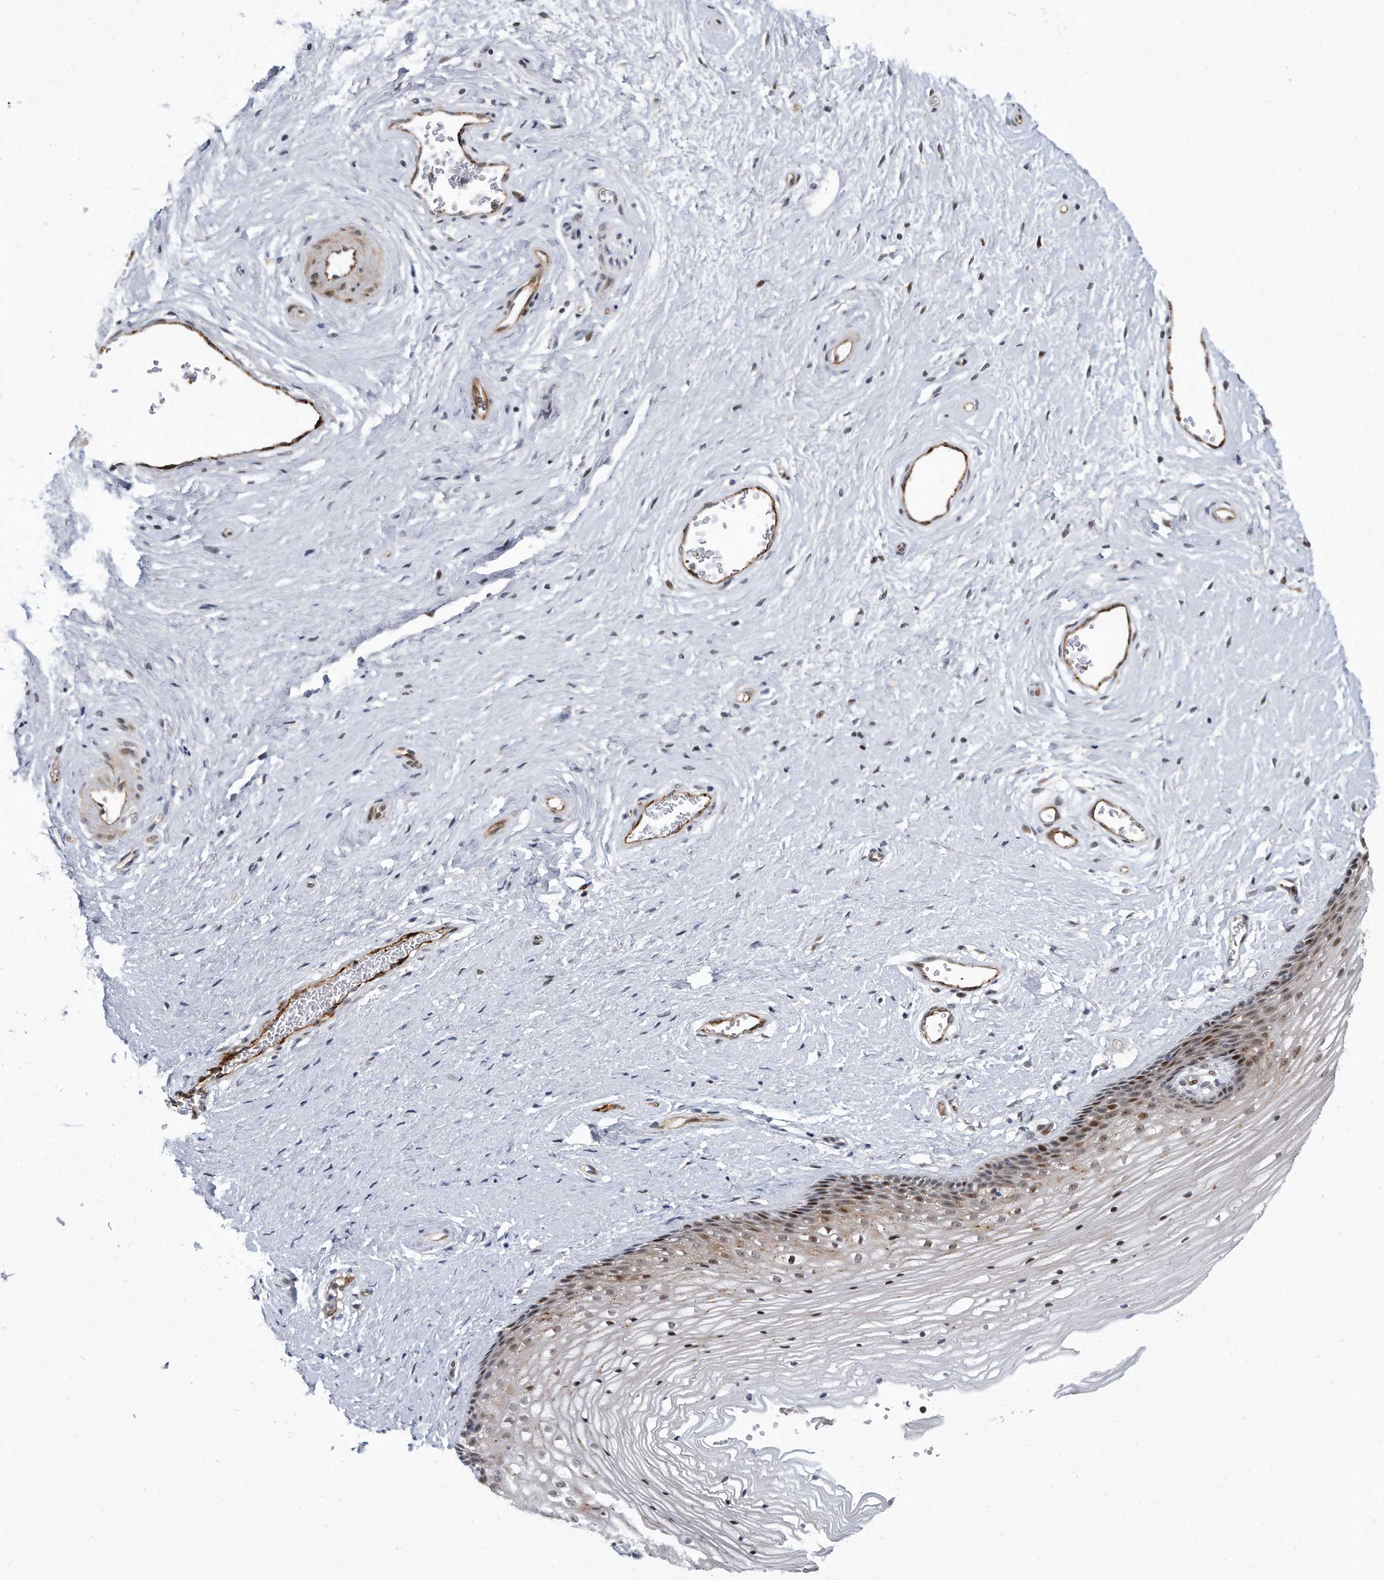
{"staining": {"intensity": "moderate", "quantity": "25%-75%", "location": "cytoplasmic/membranous,nuclear"}, "tissue": "vagina", "cell_type": "Squamous epithelial cells", "image_type": "normal", "snomed": [{"axis": "morphology", "description": "Normal tissue, NOS"}, {"axis": "topography", "description": "Vagina"}], "caption": "Normal vagina displays moderate cytoplasmic/membranous,nuclear expression in about 25%-75% of squamous epithelial cells, visualized by immunohistochemistry. The protein is shown in brown color, while the nuclei are stained blue.", "gene": "PGBD2", "patient": {"sex": "female", "age": 46}}